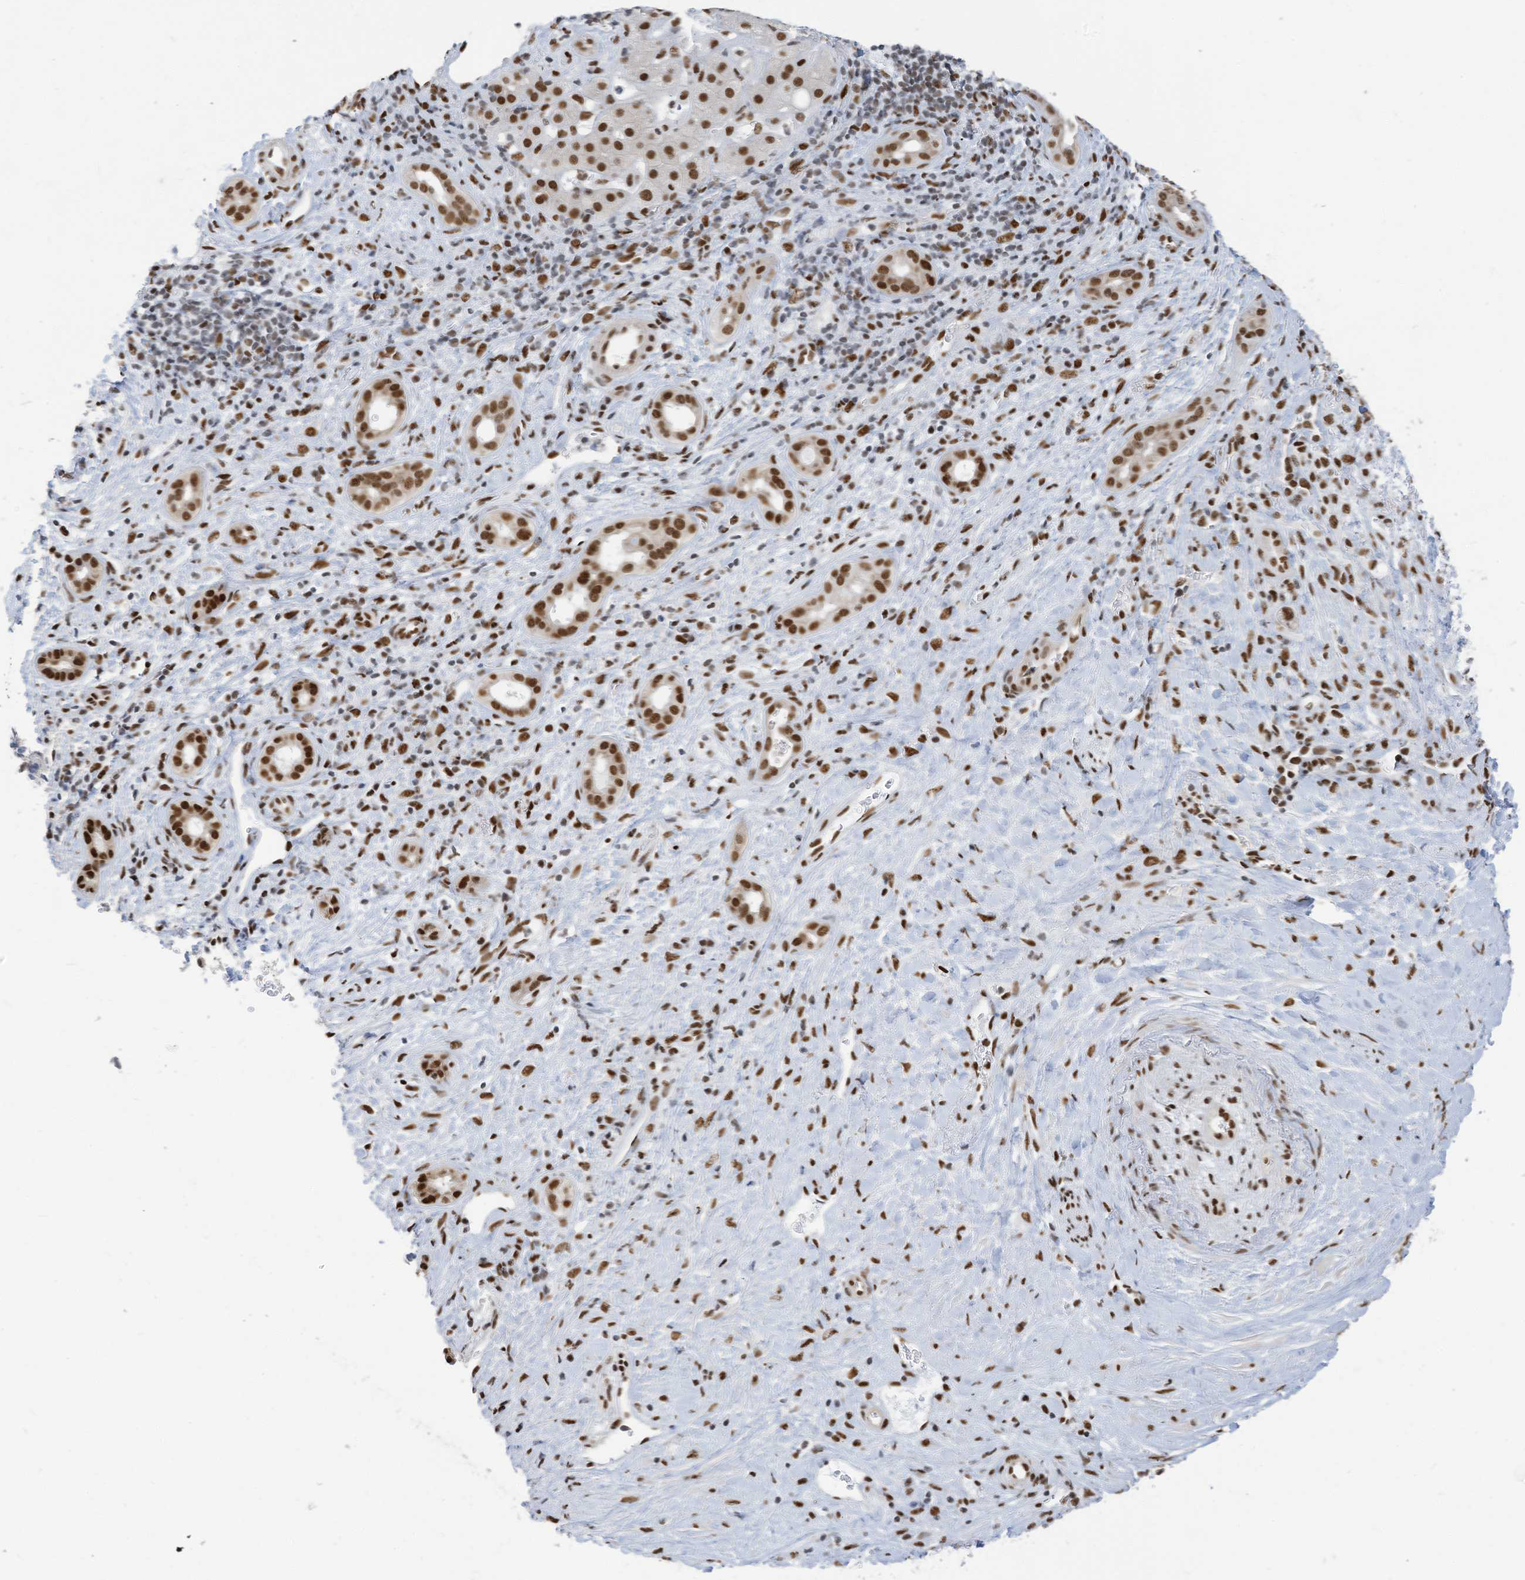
{"staining": {"intensity": "strong", "quantity": ">75%", "location": "nuclear"}, "tissue": "liver cancer", "cell_type": "Tumor cells", "image_type": "cancer", "snomed": [{"axis": "morphology", "description": "Cholangiocarcinoma"}, {"axis": "topography", "description": "Liver"}], "caption": "A histopathology image of human liver cancer (cholangiocarcinoma) stained for a protein shows strong nuclear brown staining in tumor cells. (DAB (3,3'-diaminobenzidine) = brown stain, brightfield microscopy at high magnification).", "gene": "KHSRP", "patient": {"sex": "female", "age": 75}}